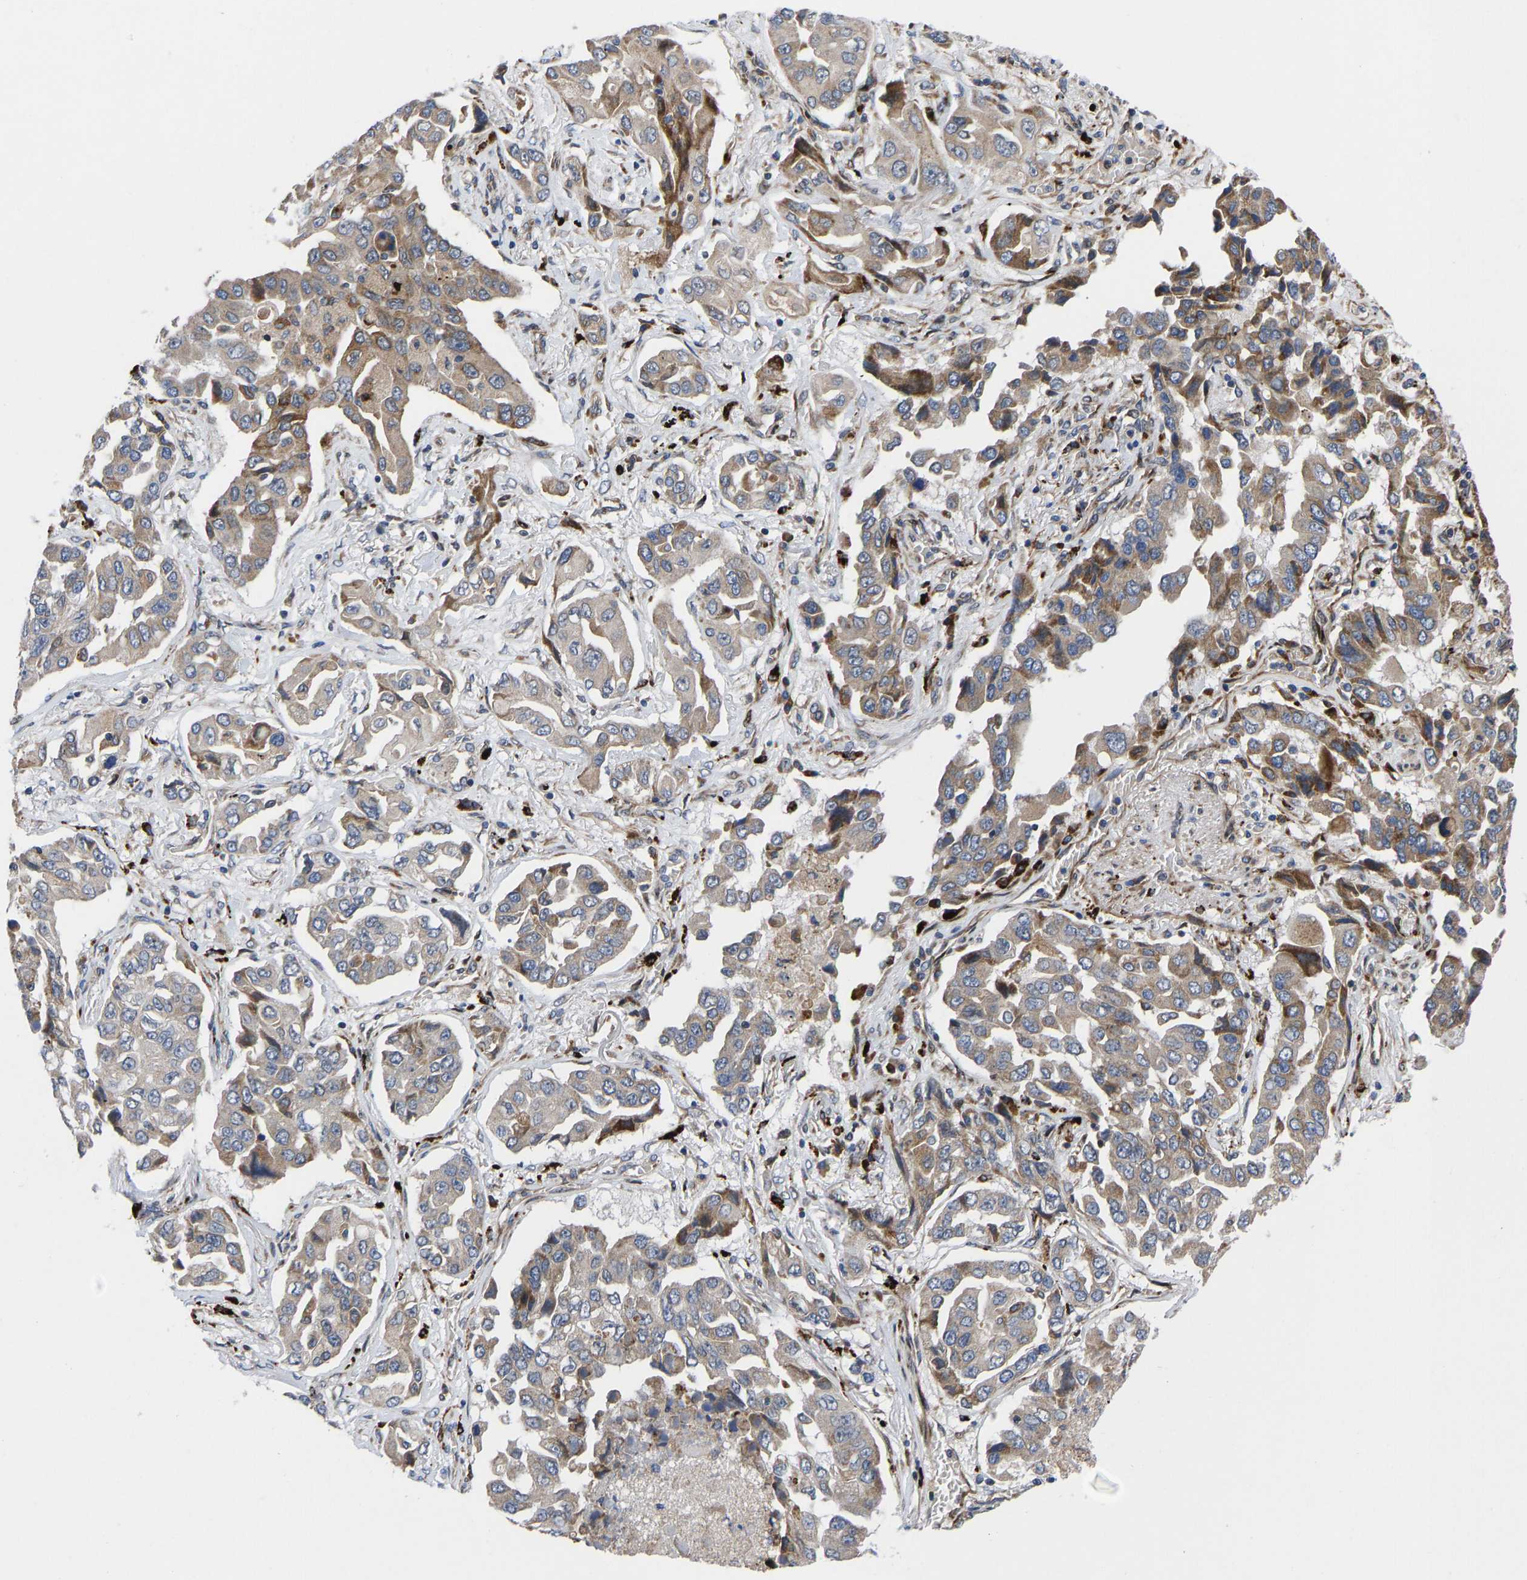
{"staining": {"intensity": "weak", "quantity": ">75%", "location": "cytoplasmic/membranous"}, "tissue": "lung cancer", "cell_type": "Tumor cells", "image_type": "cancer", "snomed": [{"axis": "morphology", "description": "Adenocarcinoma, NOS"}, {"axis": "topography", "description": "Lung"}], "caption": "Lung cancer stained for a protein shows weak cytoplasmic/membranous positivity in tumor cells. Nuclei are stained in blue.", "gene": "TMEM38B", "patient": {"sex": "female", "age": 65}}